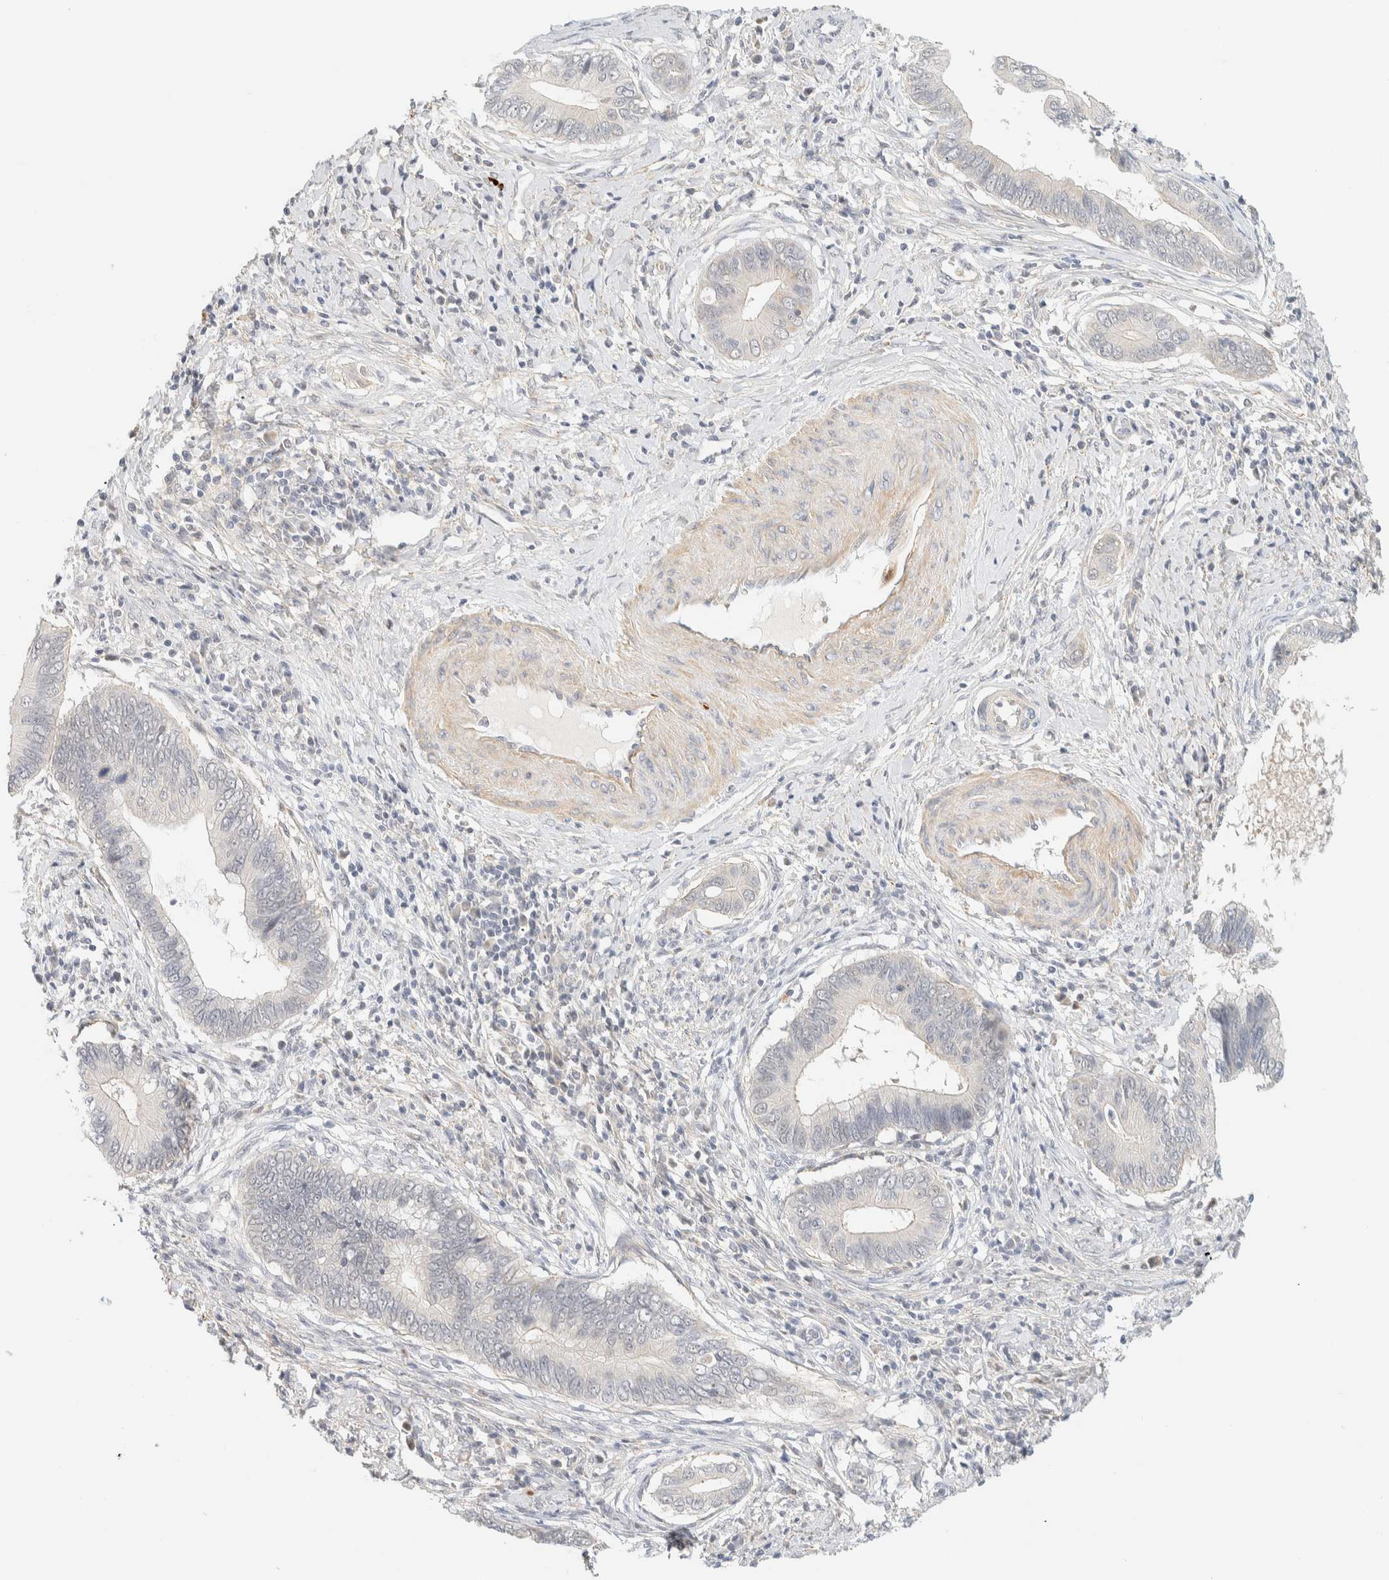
{"staining": {"intensity": "negative", "quantity": "none", "location": "none"}, "tissue": "cervical cancer", "cell_type": "Tumor cells", "image_type": "cancer", "snomed": [{"axis": "morphology", "description": "Adenocarcinoma, NOS"}, {"axis": "topography", "description": "Cervix"}], "caption": "The immunohistochemistry photomicrograph has no significant positivity in tumor cells of cervical cancer tissue.", "gene": "TNK1", "patient": {"sex": "female", "age": 44}}